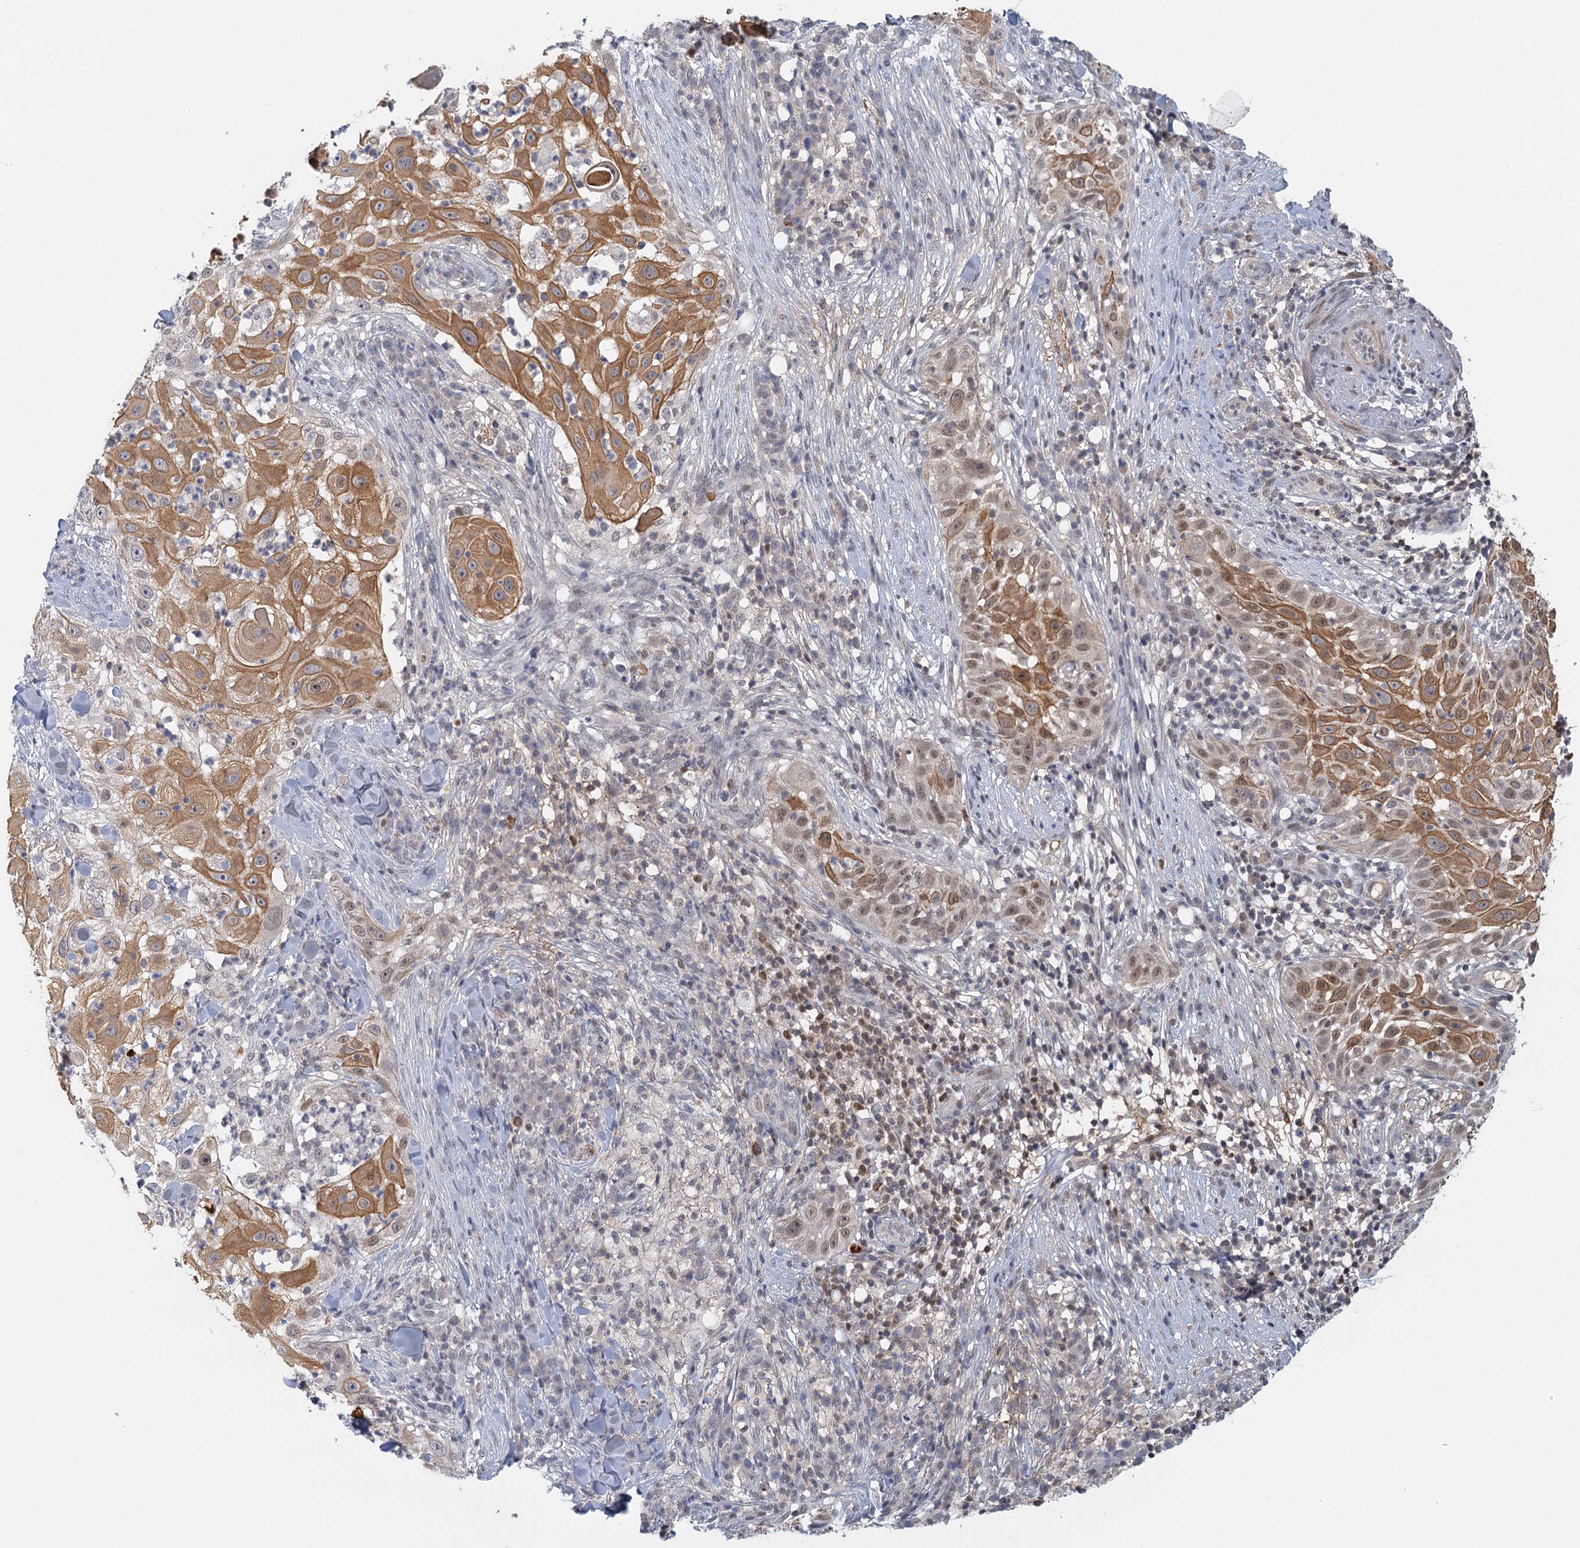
{"staining": {"intensity": "moderate", "quantity": "<25%", "location": "cytoplasmic/membranous"}, "tissue": "skin cancer", "cell_type": "Tumor cells", "image_type": "cancer", "snomed": [{"axis": "morphology", "description": "Squamous cell carcinoma, NOS"}, {"axis": "topography", "description": "Skin"}], "caption": "This histopathology image demonstrates immunohistochemistry staining of human skin cancer, with low moderate cytoplasmic/membranous staining in approximately <25% of tumor cells.", "gene": "GPATCH11", "patient": {"sex": "female", "age": 44}}